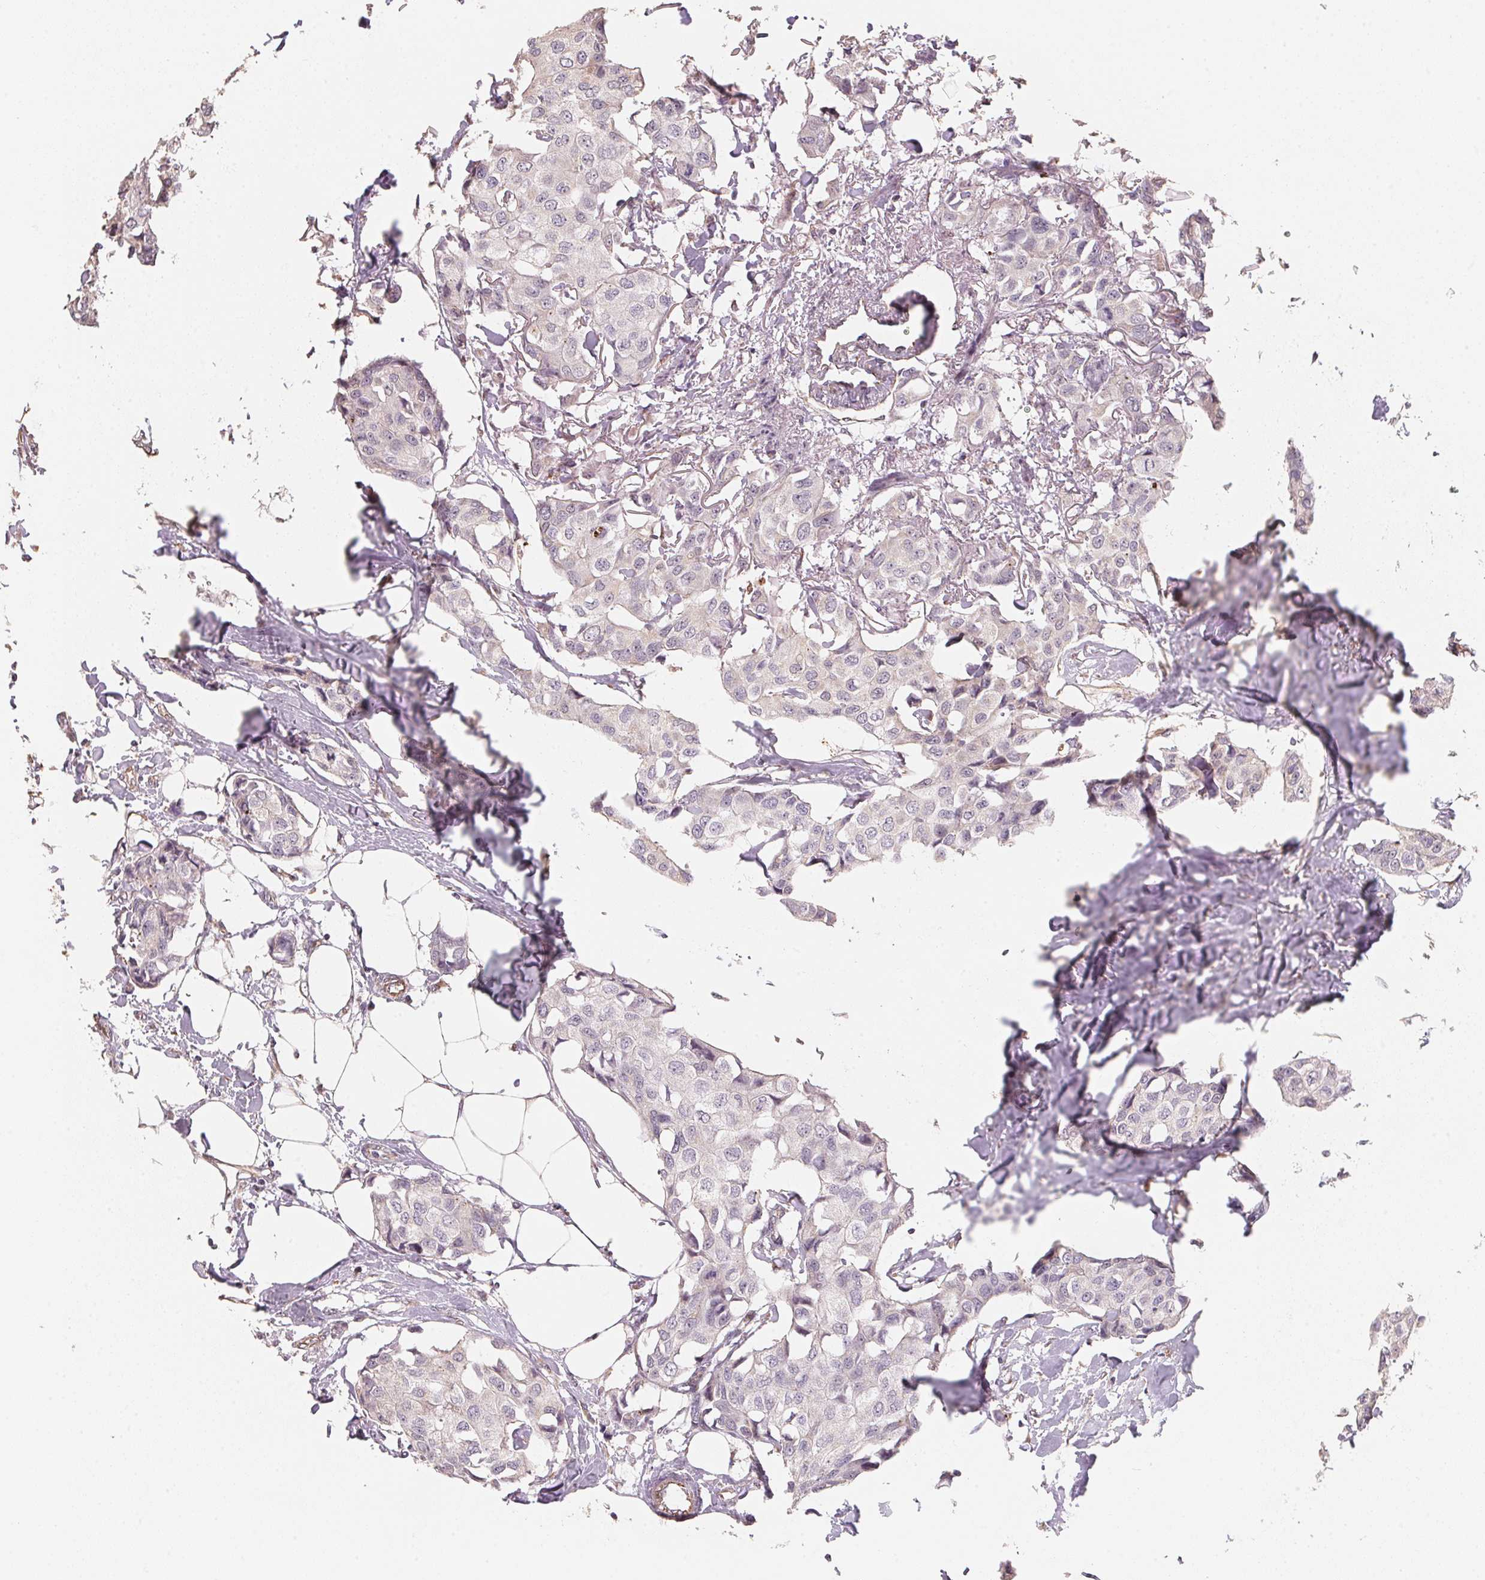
{"staining": {"intensity": "negative", "quantity": "none", "location": "none"}, "tissue": "breast cancer", "cell_type": "Tumor cells", "image_type": "cancer", "snomed": [{"axis": "morphology", "description": "Duct carcinoma"}, {"axis": "topography", "description": "Breast"}], "caption": "Intraductal carcinoma (breast) was stained to show a protein in brown. There is no significant staining in tumor cells.", "gene": "TSPAN12", "patient": {"sex": "female", "age": 80}}